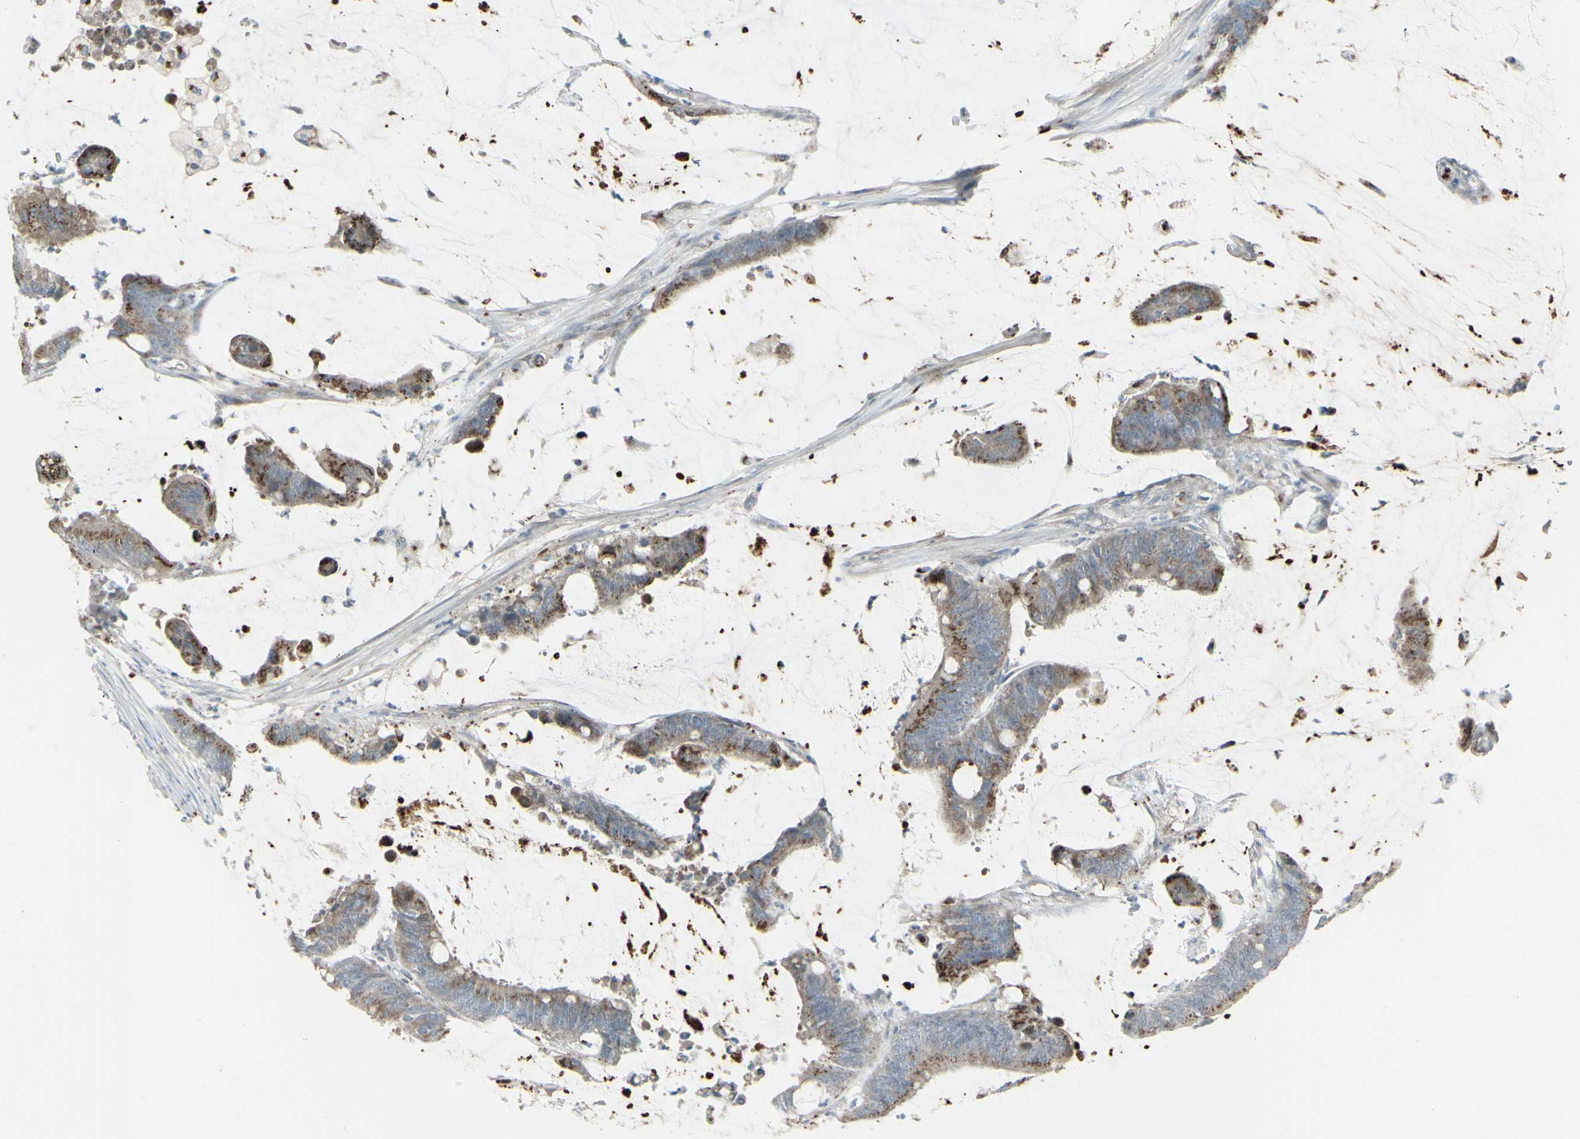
{"staining": {"intensity": "moderate", "quantity": "25%-75%", "location": "cytoplasmic/membranous"}, "tissue": "colorectal cancer", "cell_type": "Tumor cells", "image_type": "cancer", "snomed": [{"axis": "morphology", "description": "Adenocarcinoma, NOS"}, {"axis": "topography", "description": "Rectum"}], "caption": "Tumor cells reveal moderate cytoplasmic/membranous expression in approximately 25%-75% of cells in colorectal cancer (adenocarcinoma). (IHC, brightfield microscopy, high magnification).", "gene": "GALNT6", "patient": {"sex": "female", "age": 66}}